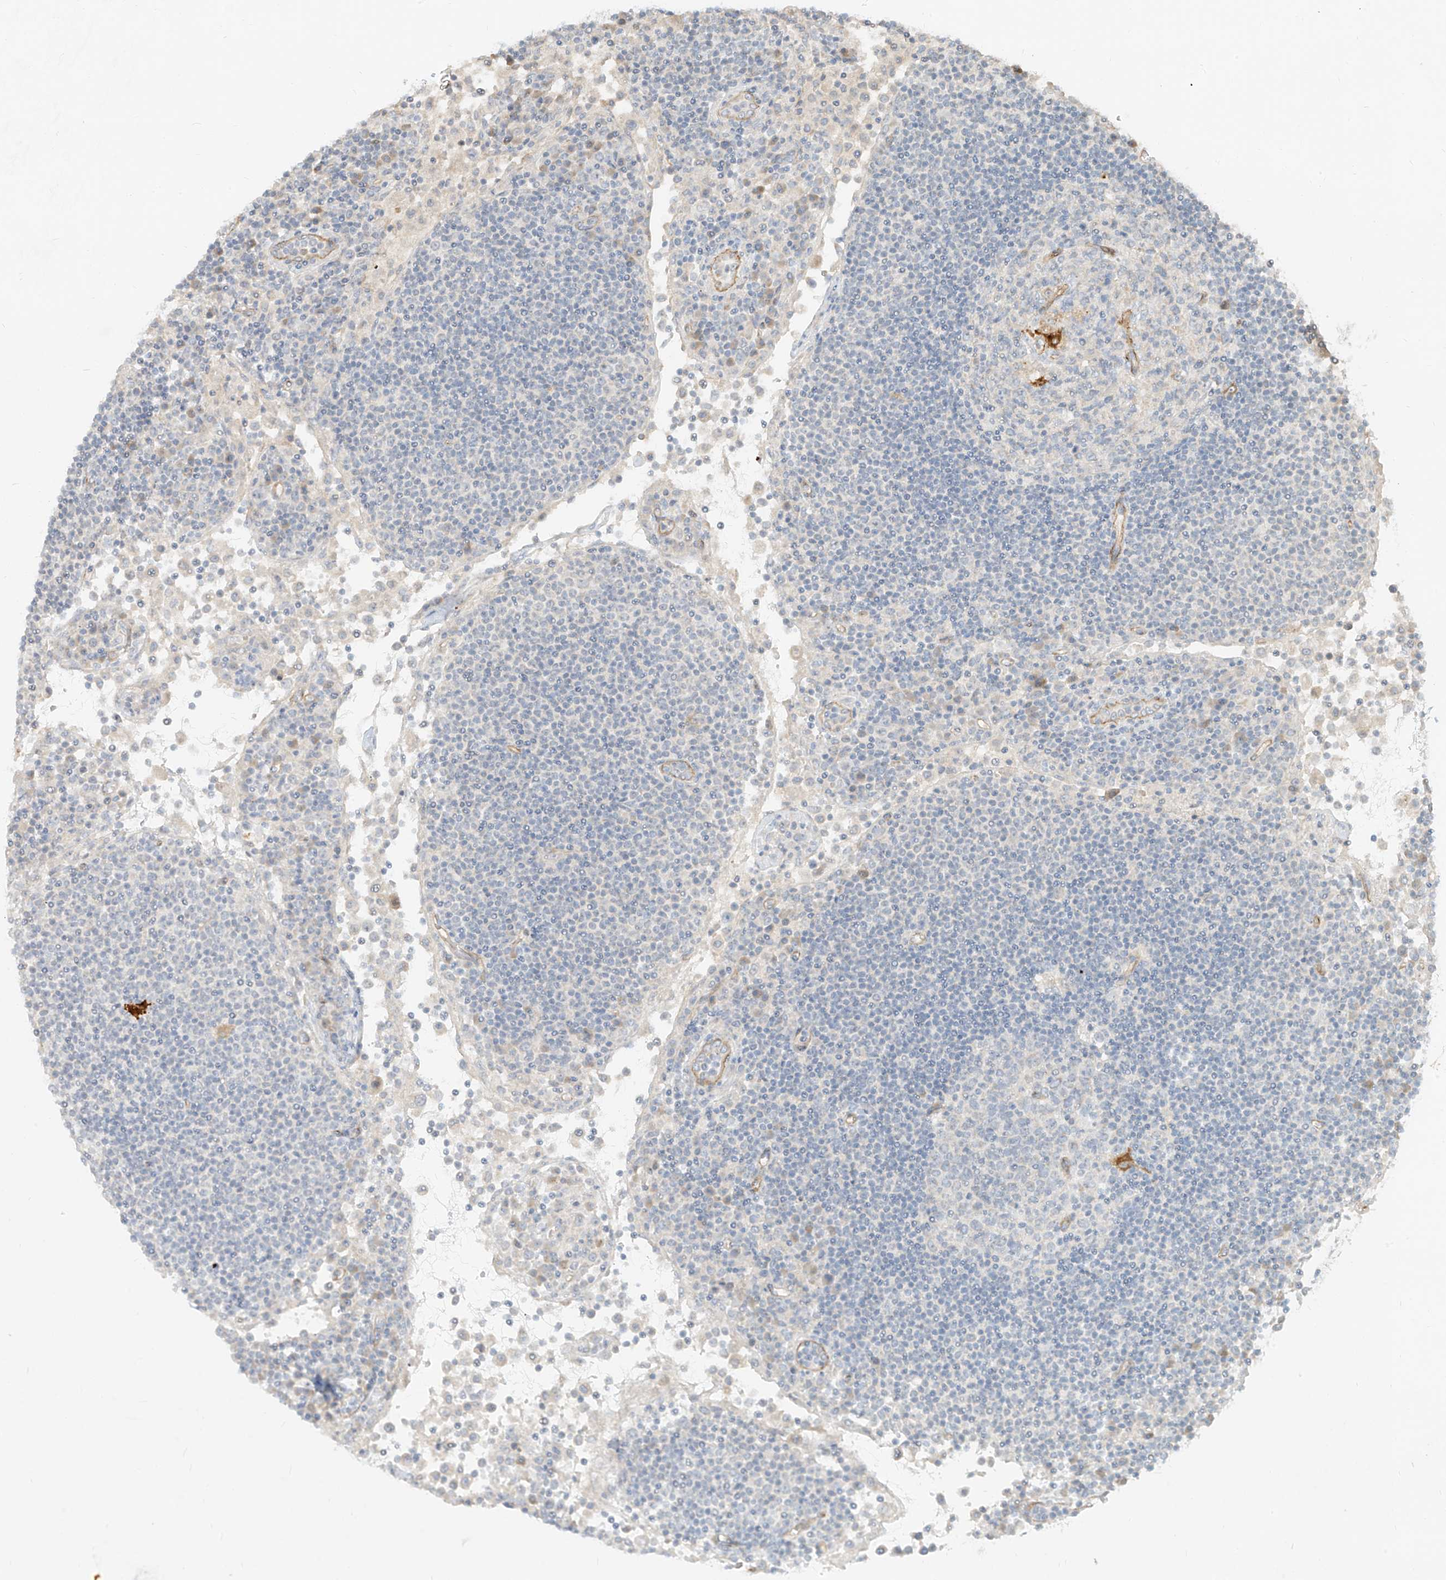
{"staining": {"intensity": "negative", "quantity": "none", "location": "none"}, "tissue": "lymph node", "cell_type": "Germinal center cells", "image_type": "normal", "snomed": [{"axis": "morphology", "description": "Normal tissue, NOS"}, {"axis": "topography", "description": "Lymph node"}], "caption": "Histopathology image shows no significant protein staining in germinal center cells of unremarkable lymph node. Nuclei are stained in blue.", "gene": "C2orf42", "patient": {"sex": "female", "age": 53}}